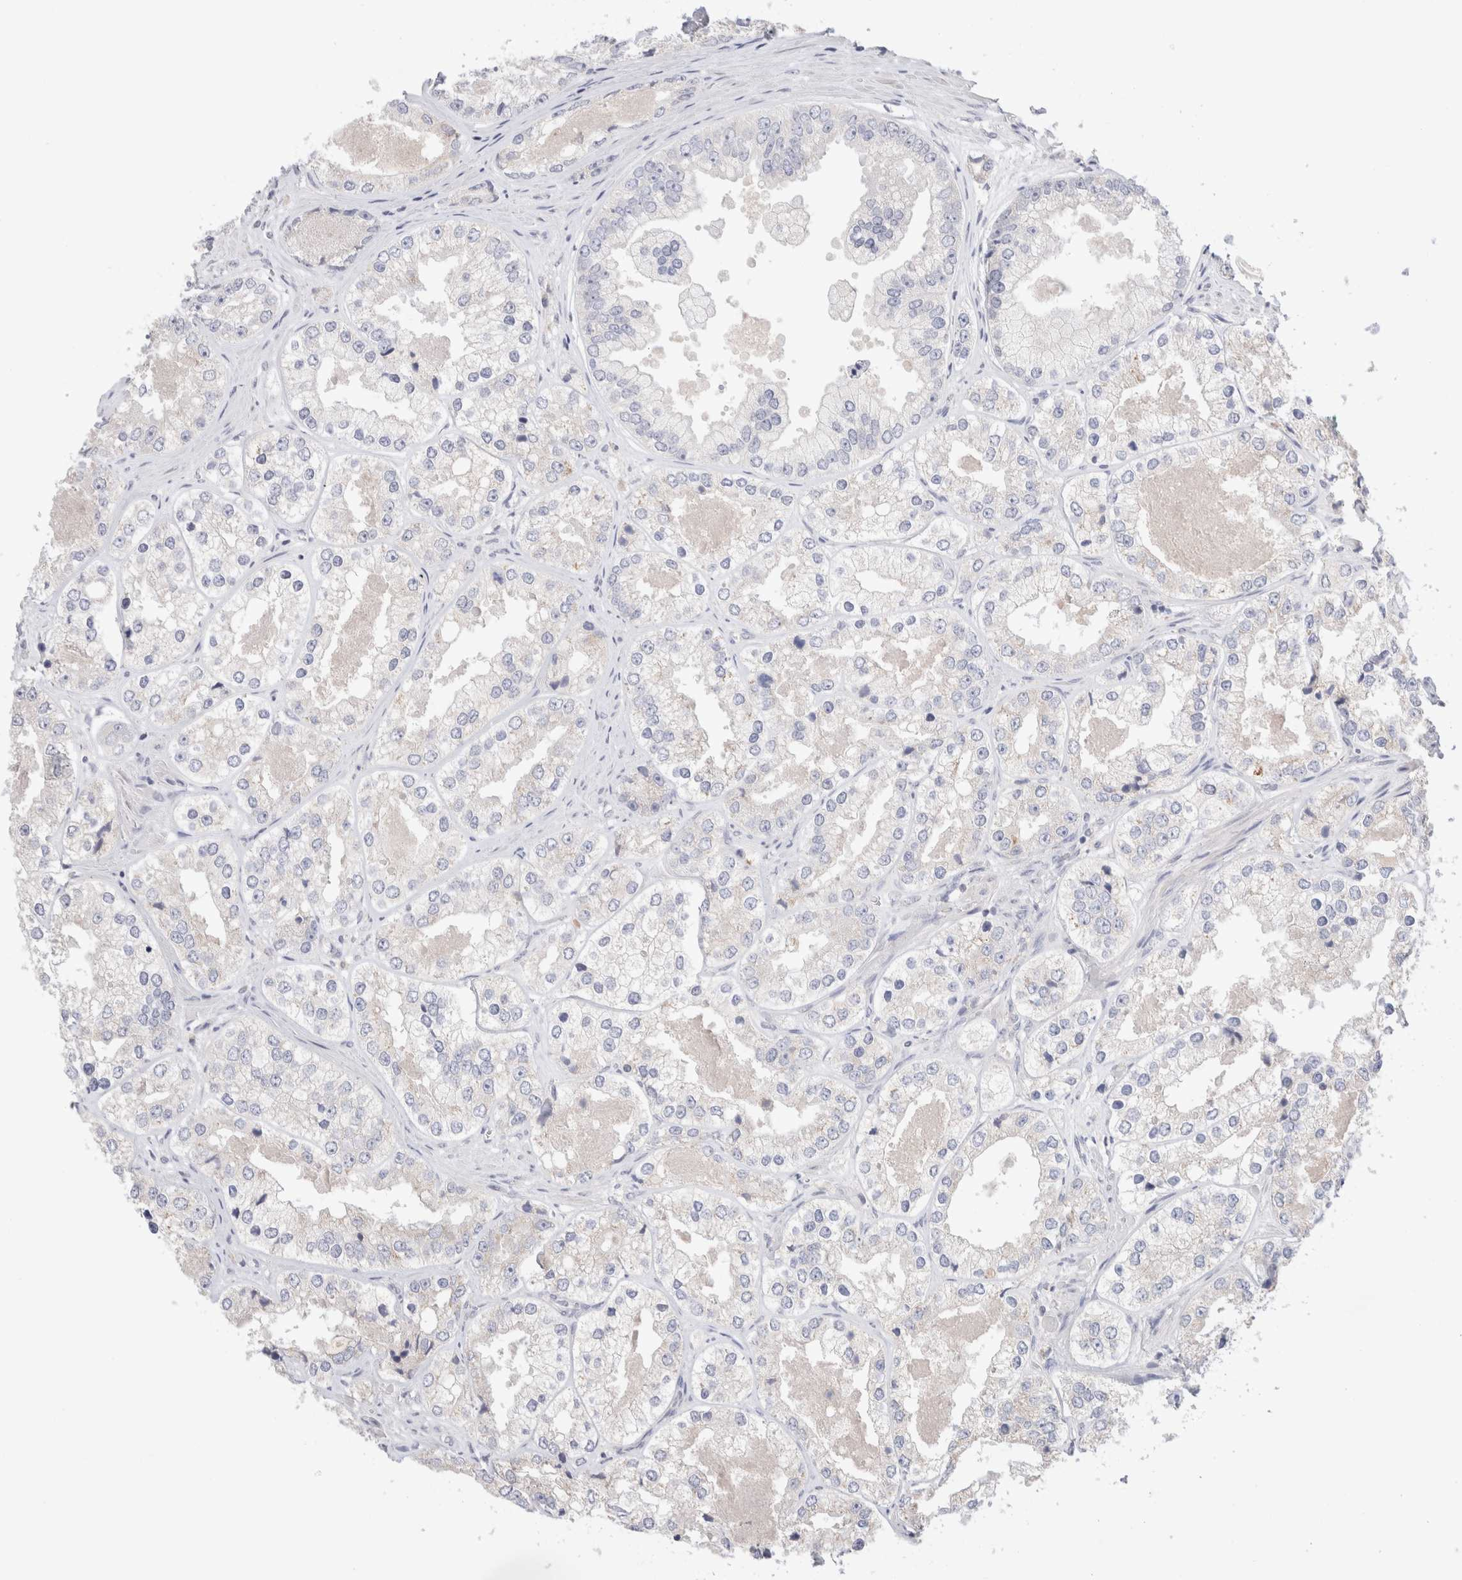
{"staining": {"intensity": "negative", "quantity": "none", "location": "none"}, "tissue": "prostate cancer", "cell_type": "Tumor cells", "image_type": "cancer", "snomed": [{"axis": "morphology", "description": "Adenocarcinoma, High grade"}, {"axis": "topography", "description": "Prostate"}], "caption": "A micrograph of human high-grade adenocarcinoma (prostate) is negative for staining in tumor cells. (DAB (3,3'-diaminobenzidine) immunohistochemistry (IHC) visualized using brightfield microscopy, high magnification).", "gene": "SPATA20", "patient": {"sex": "male", "age": 61}}